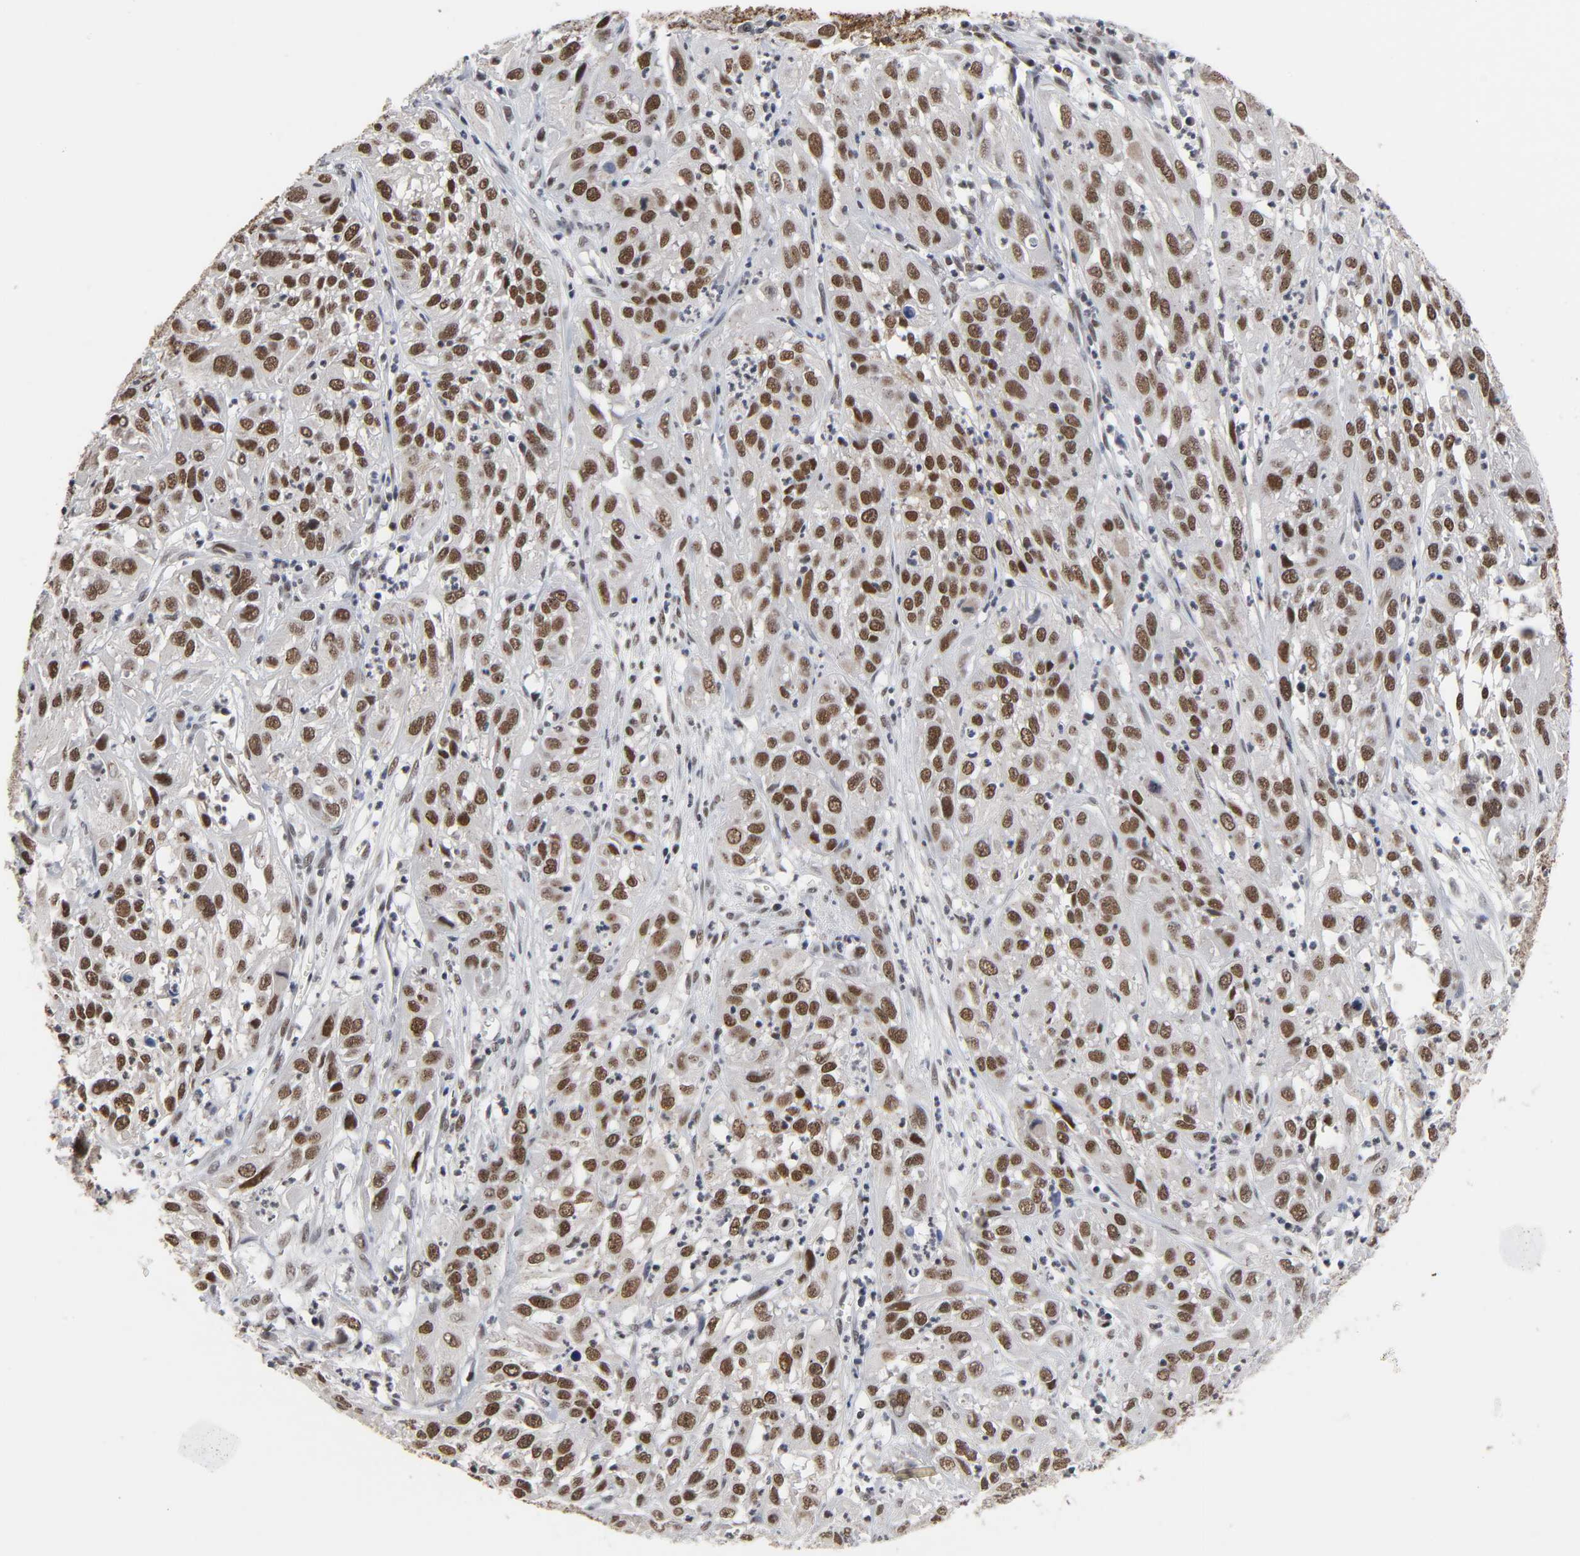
{"staining": {"intensity": "moderate", "quantity": ">75%", "location": "nuclear"}, "tissue": "cervical cancer", "cell_type": "Tumor cells", "image_type": "cancer", "snomed": [{"axis": "morphology", "description": "Squamous cell carcinoma, NOS"}, {"axis": "topography", "description": "Cervix"}], "caption": "Immunohistochemistry (DAB) staining of human cervical cancer displays moderate nuclear protein expression in approximately >75% of tumor cells.", "gene": "TRIM33", "patient": {"sex": "female", "age": 32}}